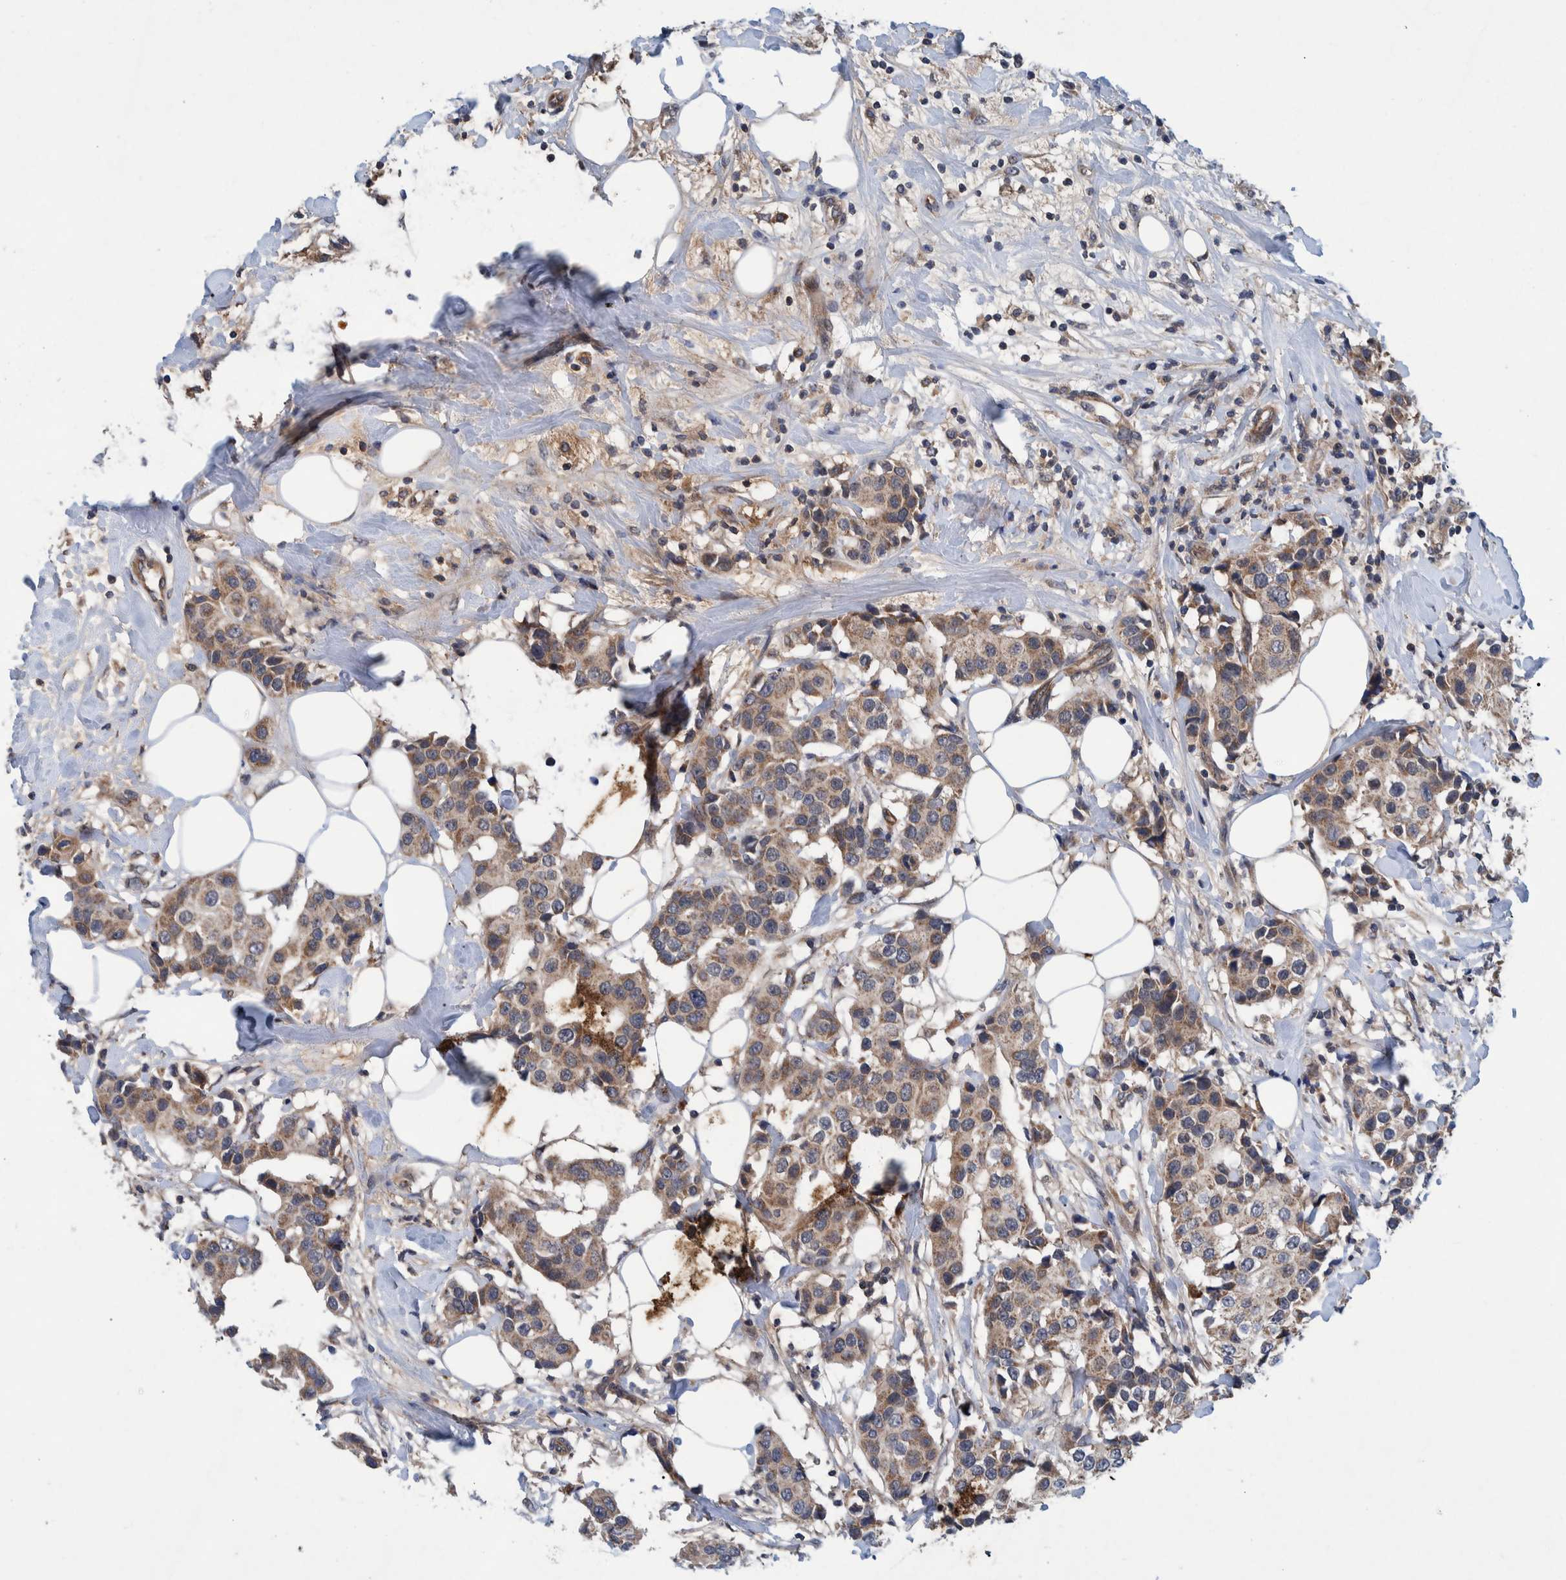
{"staining": {"intensity": "moderate", "quantity": ">75%", "location": "cytoplasmic/membranous"}, "tissue": "breast cancer", "cell_type": "Tumor cells", "image_type": "cancer", "snomed": [{"axis": "morphology", "description": "Normal tissue, NOS"}, {"axis": "morphology", "description": "Duct carcinoma"}, {"axis": "topography", "description": "Breast"}], "caption": "DAB immunohistochemical staining of human breast cancer demonstrates moderate cytoplasmic/membranous protein expression in about >75% of tumor cells. The protein of interest is shown in brown color, while the nuclei are stained blue.", "gene": "ITIH3", "patient": {"sex": "female", "age": 39}}